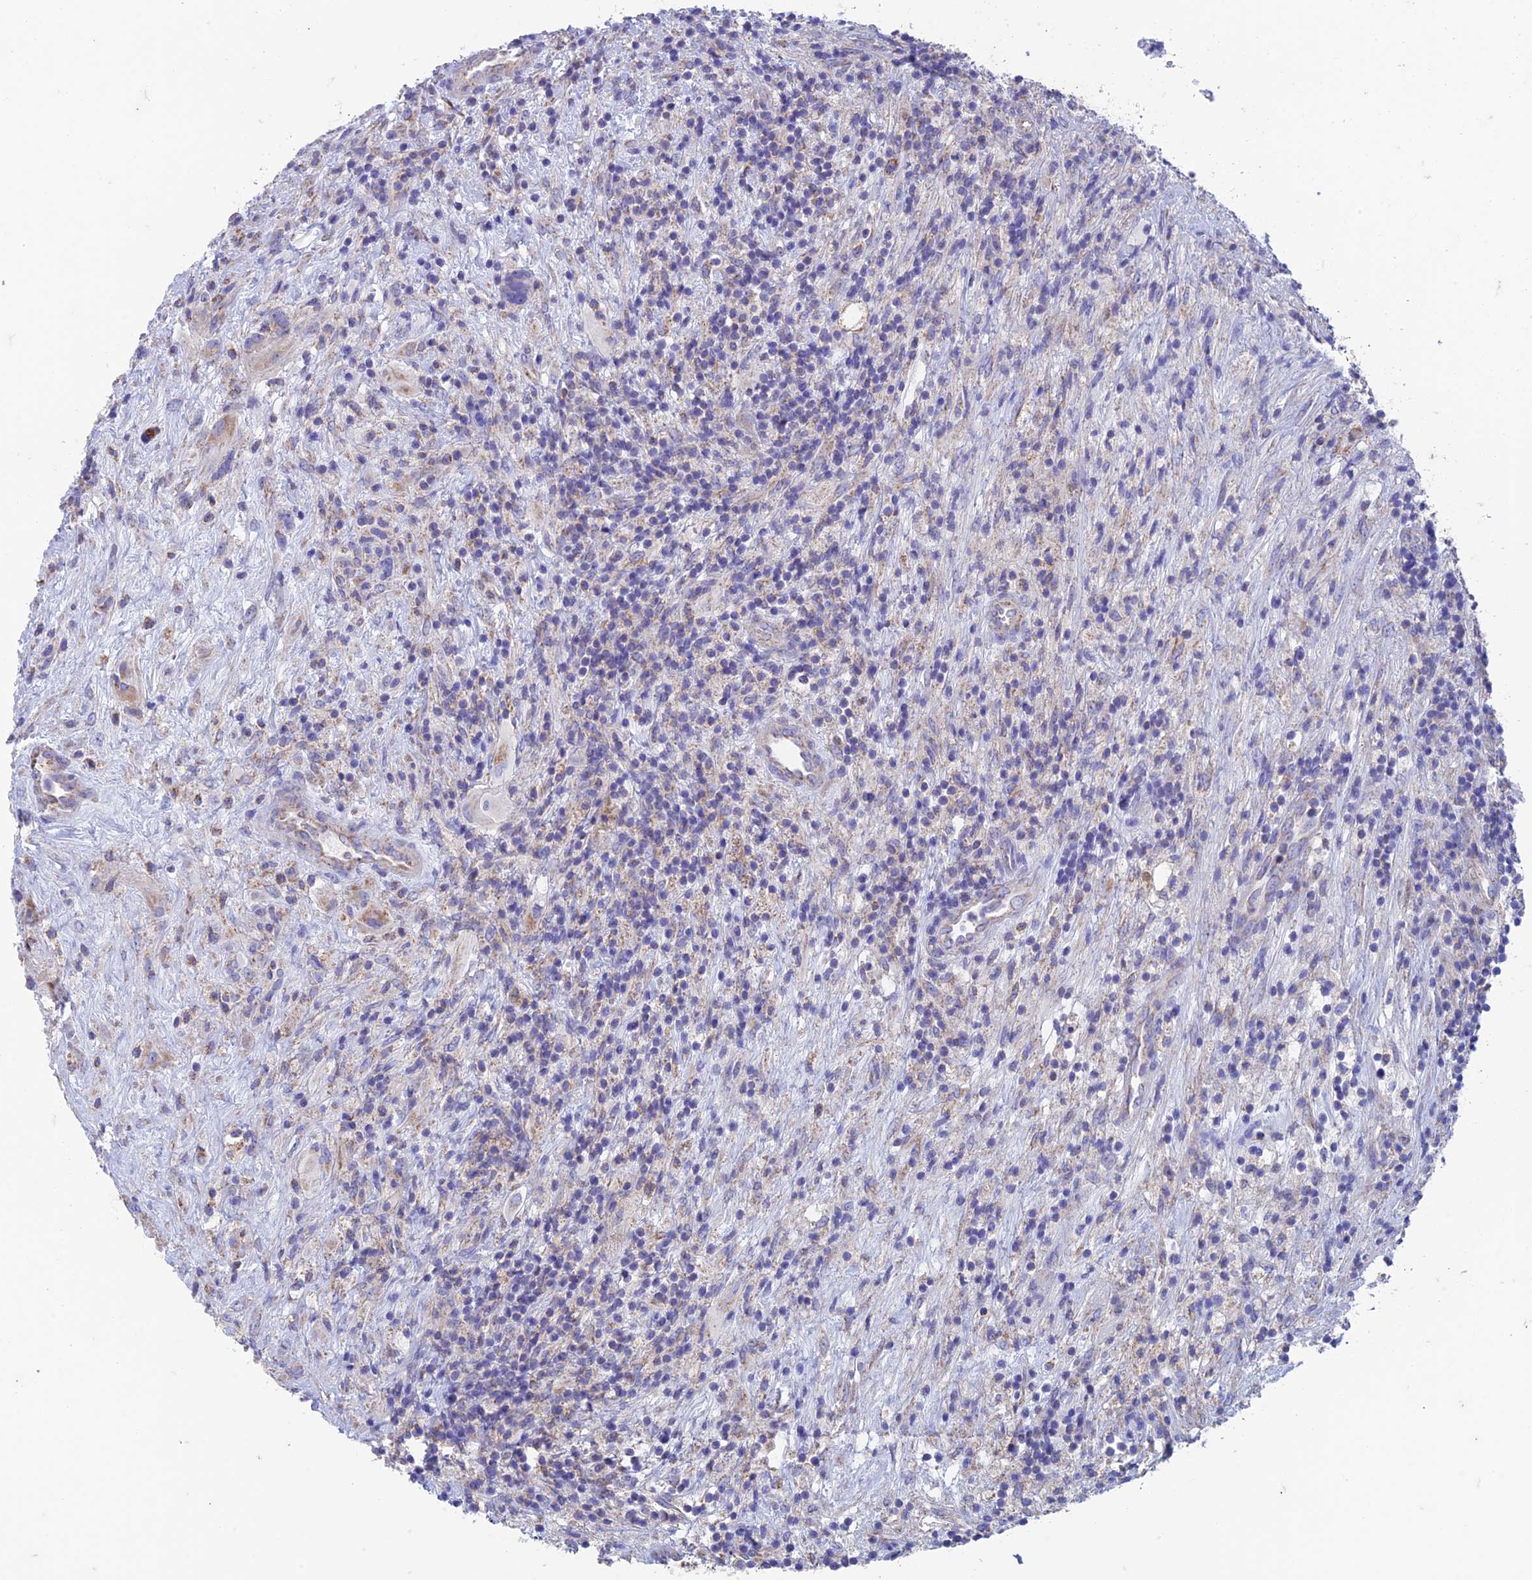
{"staining": {"intensity": "weak", "quantity": "<25%", "location": "cytoplasmic/membranous"}, "tissue": "glioma", "cell_type": "Tumor cells", "image_type": "cancer", "snomed": [{"axis": "morphology", "description": "Glioma, malignant, High grade"}, {"axis": "topography", "description": "Brain"}], "caption": "A photomicrograph of human glioma is negative for staining in tumor cells.", "gene": "ZNF181", "patient": {"sex": "male", "age": 69}}